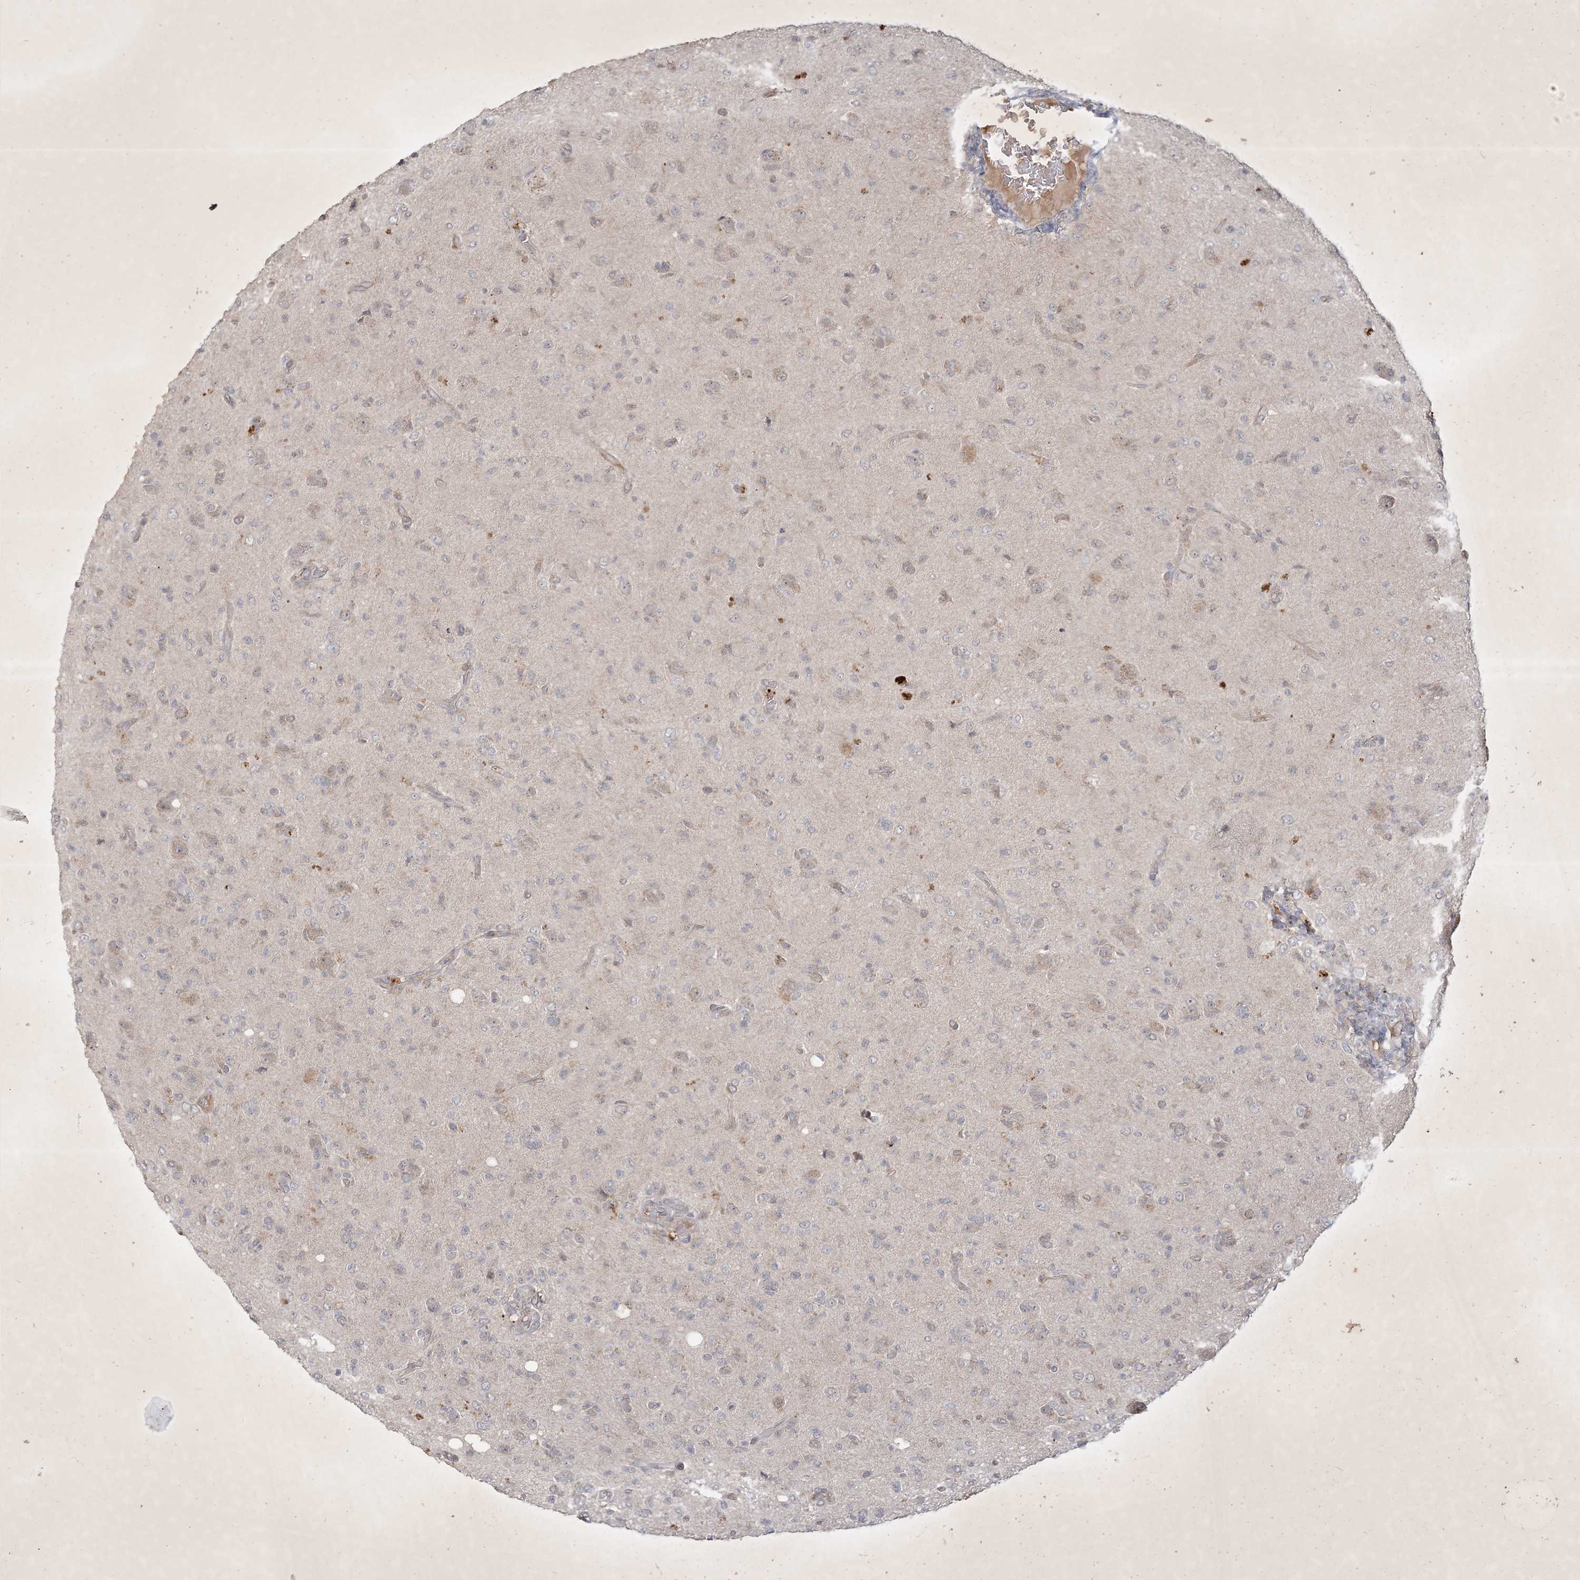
{"staining": {"intensity": "negative", "quantity": "none", "location": "none"}, "tissue": "glioma", "cell_type": "Tumor cells", "image_type": "cancer", "snomed": [{"axis": "morphology", "description": "Glioma, malignant, High grade"}, {"axis": "topography", "description": "Brain"}], "caption": "There is no significant positivity in tumor cells of malignant glioma (high-grade).", "gene": "BOD1", "patient": {"sex": "female", "age": 57}}